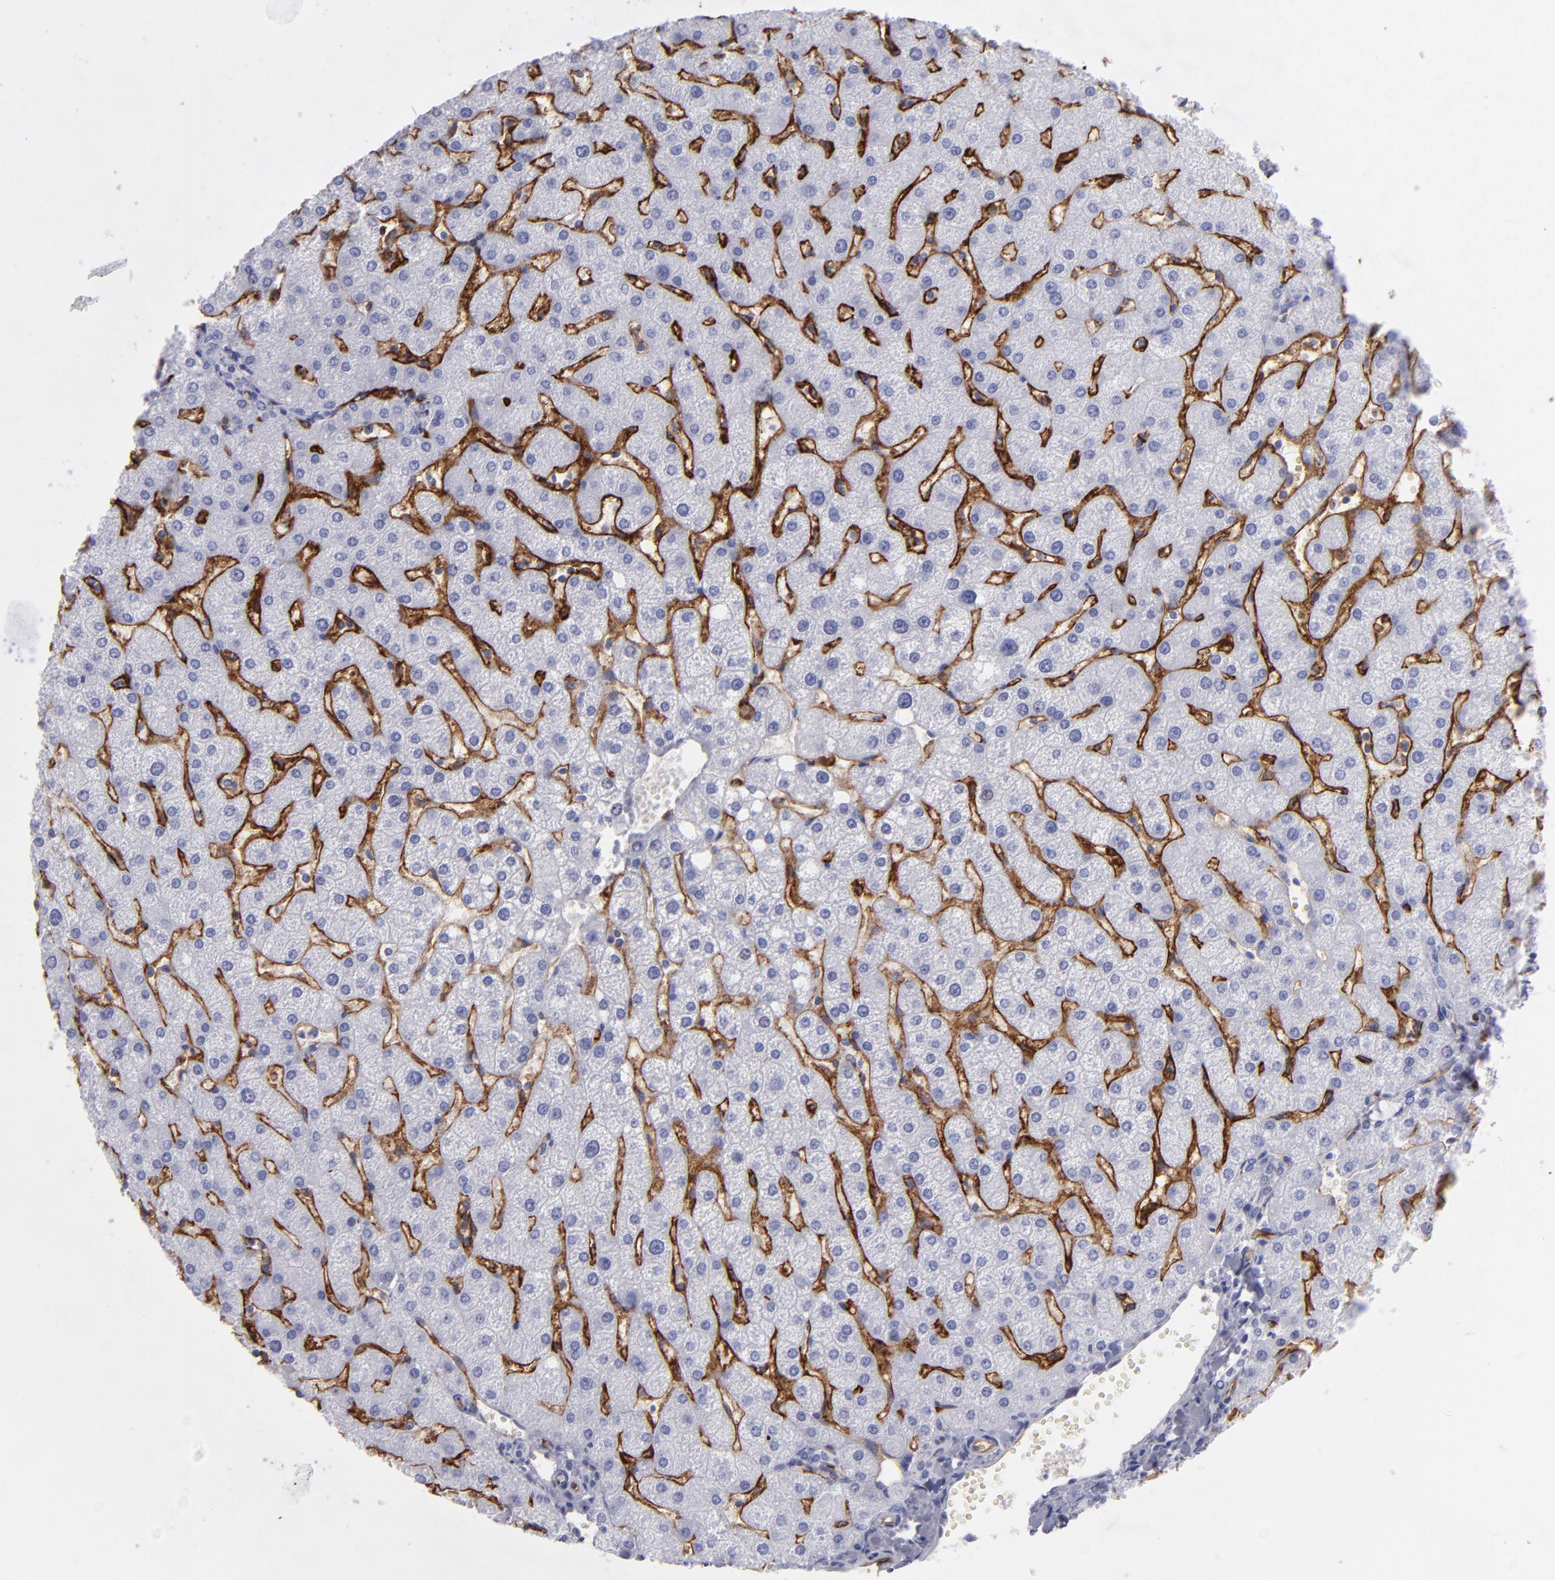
{"staining": {"intensity": "negative", "quantity": "none", "location": "none"}, "tissue": "liver", "cell_type": "Cholangiocytes", "image_type": "normal", "snomed": [{"axis": "morphology", "description": "Normal tissue, NOS"}, {"axis": "topography", "description": "Liver"}], "caption": "DAB immunohistochemical staining of benign liver exhibits no significant staining in cholangiocytes. (Immunohistochemistry (ihc), brightfield microscopy, high magnification).", "gene": "ACE", "patient": {"sex": "male", "age": 67}}